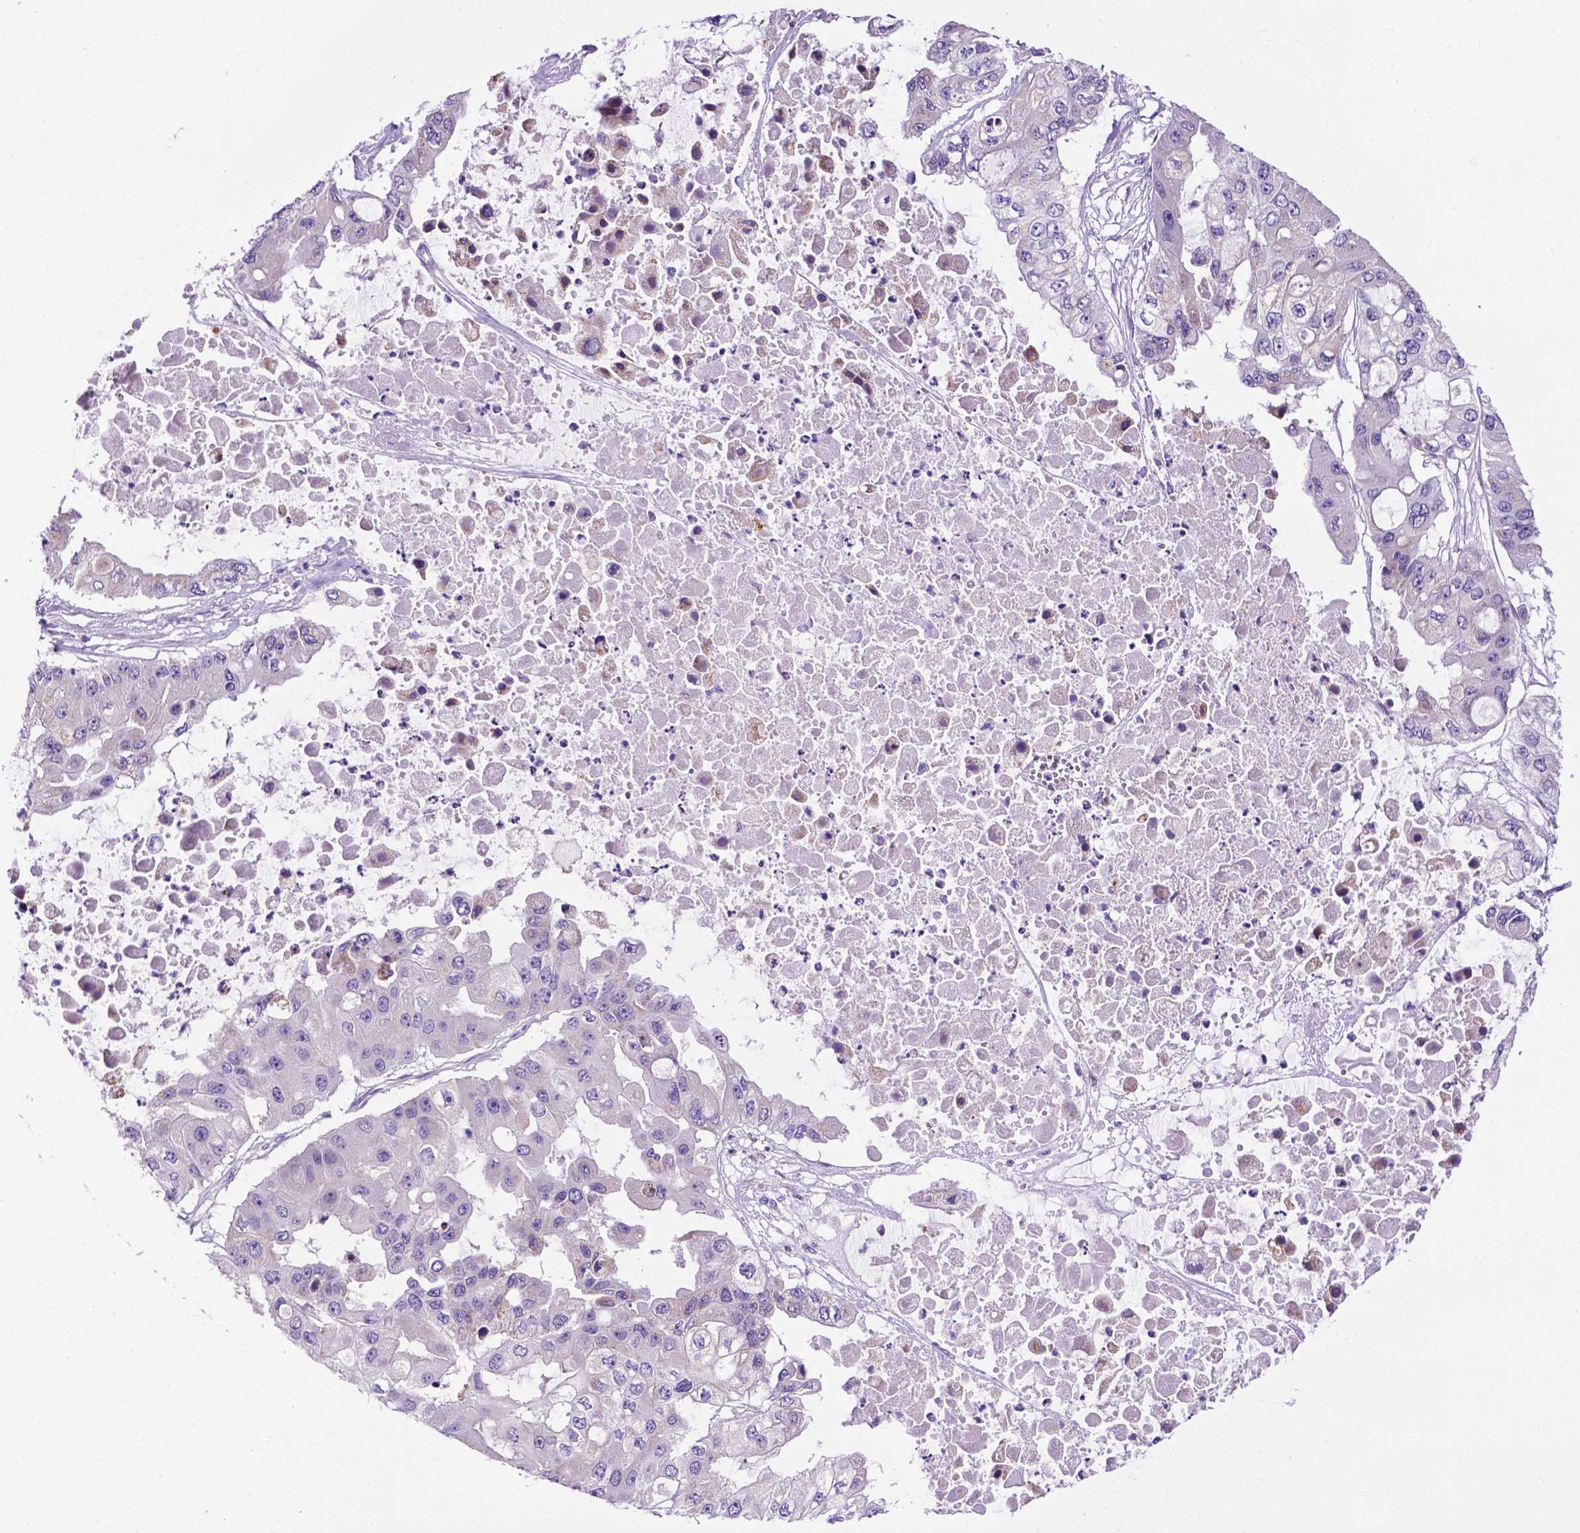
{"staining": {"intensity": "negative", "quantity": "none", "location": "none"}, "tissue": "ovarian cancer", "cell_type": "Tumor cells", "image_type": "cancer", "snomed": [{"axis": "morphology", "description": "Cystadenocarcinoma, serous, NOS"}, {"axis": "topography", "description": "Ovary"}], "caption": "There is no significant staining in tumor cells of serous cystadenocarcinoma (ovarian). (DAB IHC visualized using brightfield microscopy, high magnification).", "gene": "PHYHIP", "patient": {"sex": "female", "age": 56}}